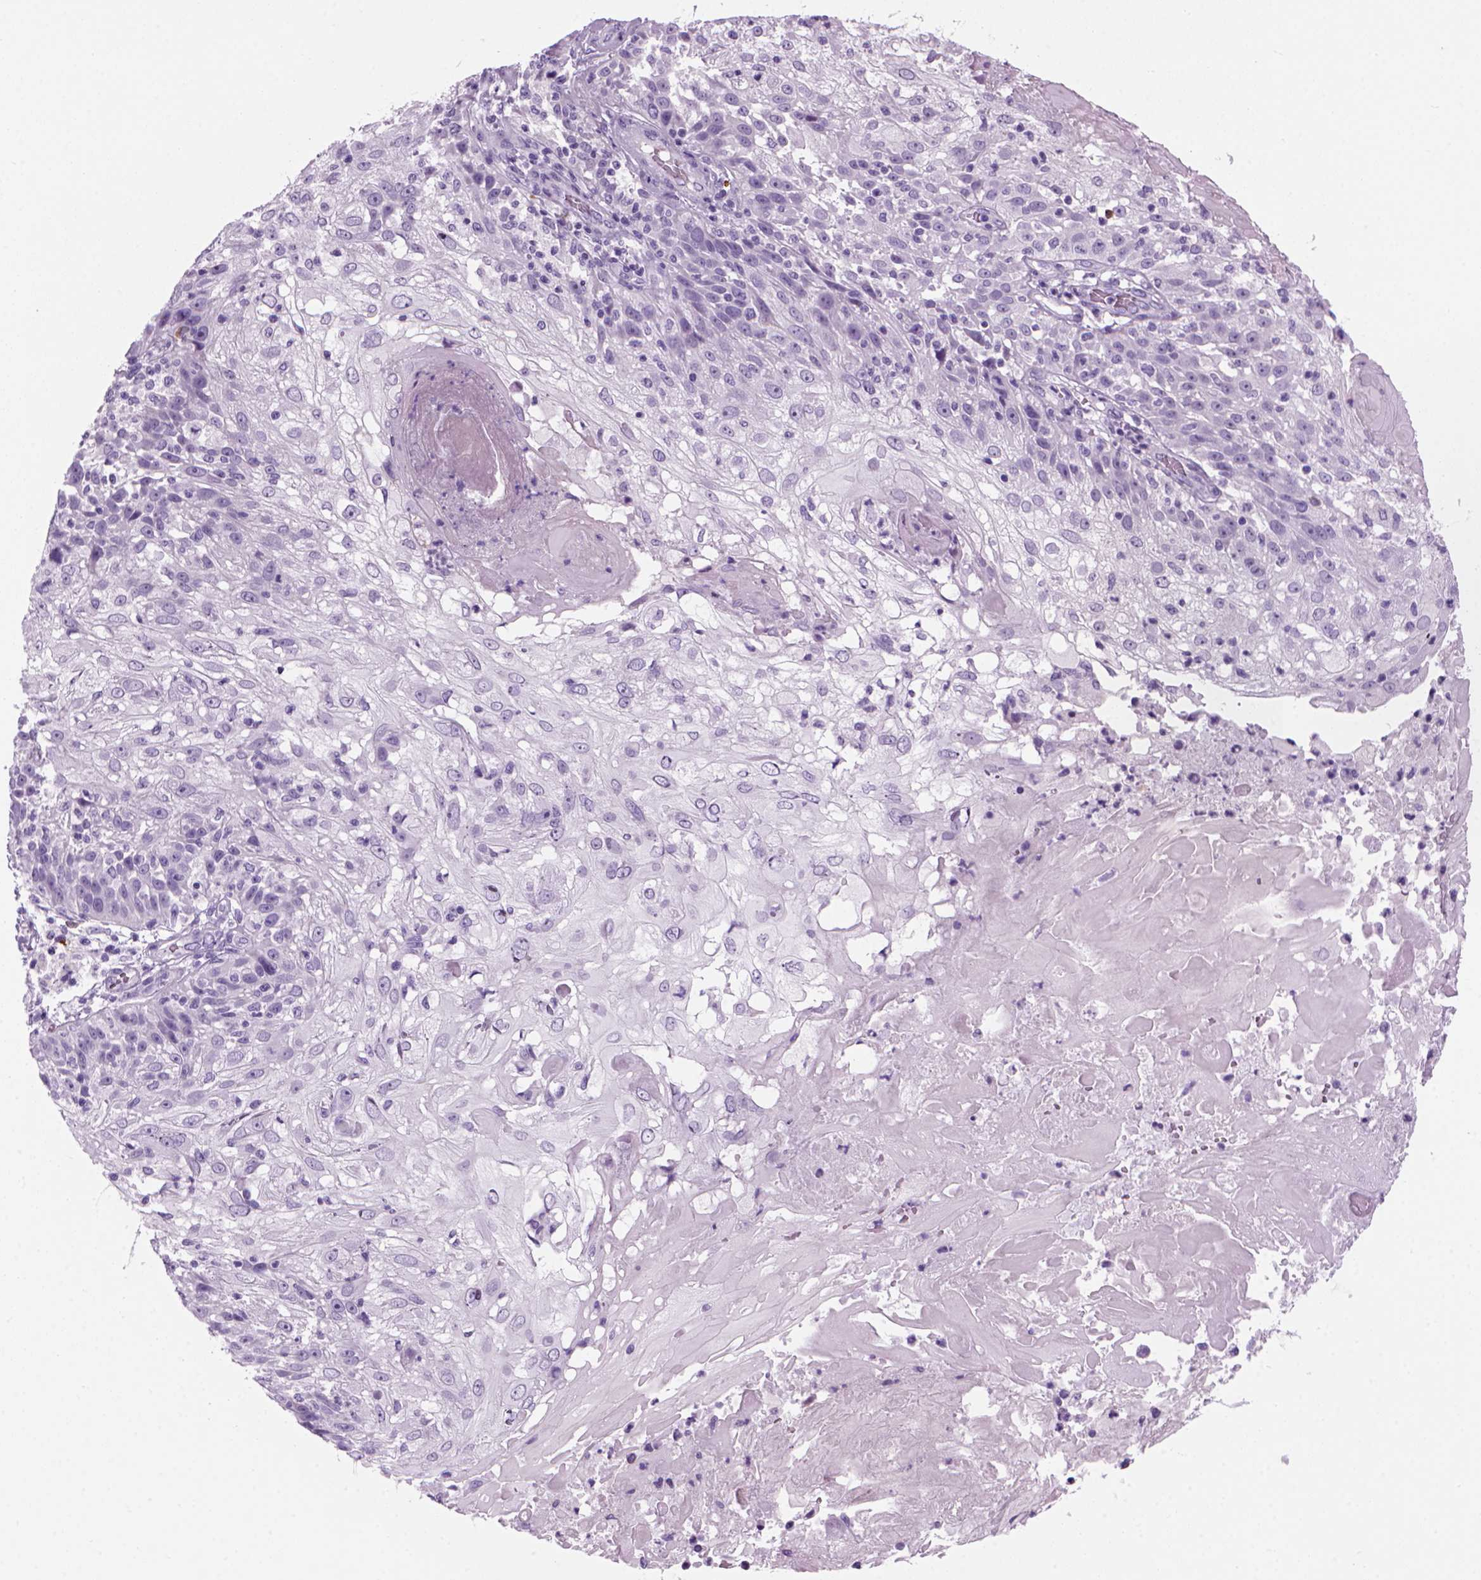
{"staining": {"intensity": "negative", "quantity": "none", "location": "none"}, "tissue": "skin cancer", "cell_type": "Tumor cells", "image_type": "cancer", "snomed": [{"axis": "morphology", "description": "Normal tissue, NOS"}, {"axis": "morphology", "description": "Squamous cell carcinoma, NOS"}, {"axis": "topography", "description": "Skin"}], "caption": "An IHC image of skin cancer is shown. There is no staining in tumor cells of skin cancer.", "gene": "MZB1", "patient": {"sex": "female", "age": 83}}